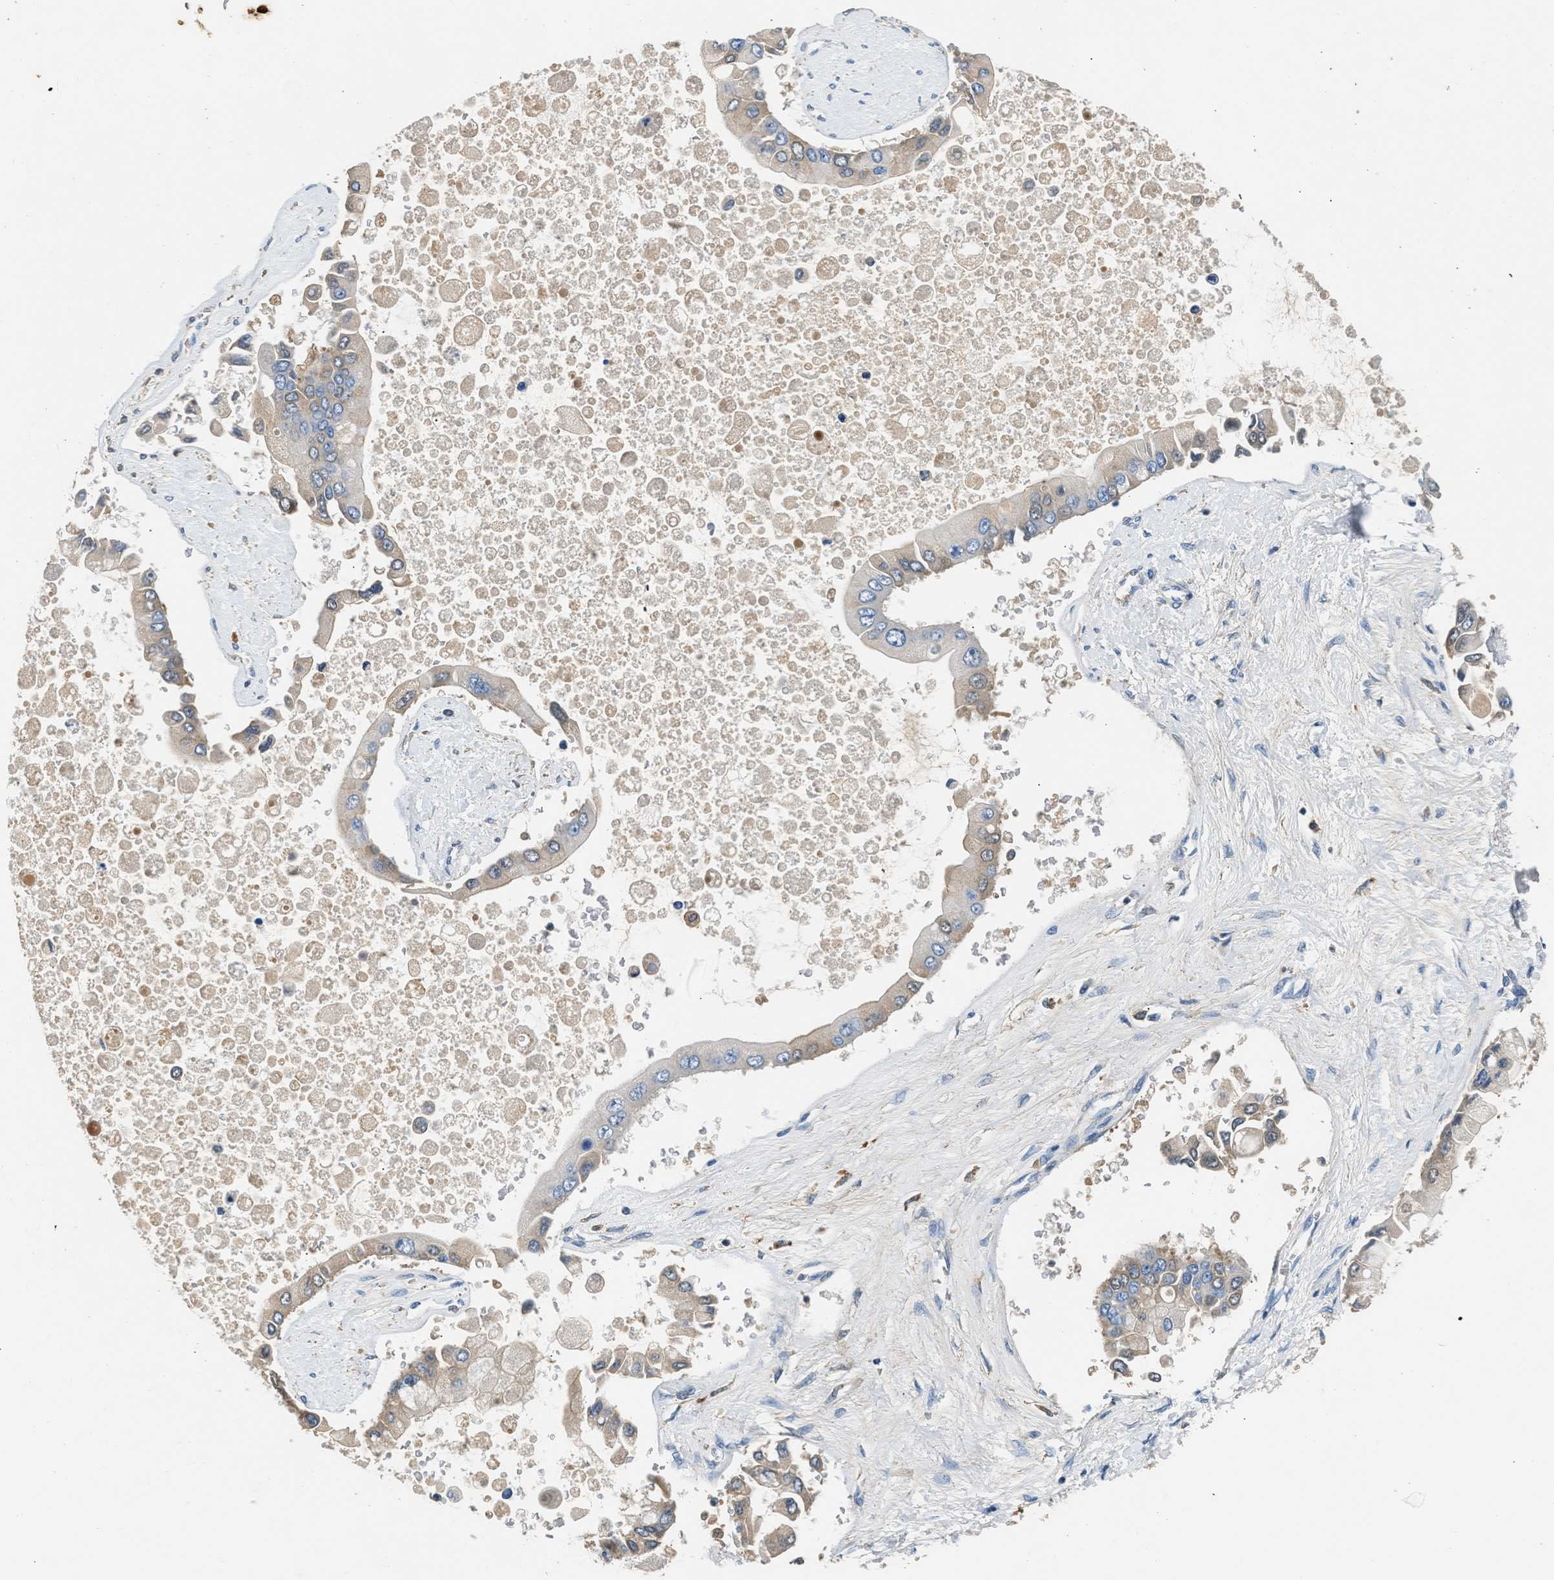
{"staining": {"intensity": "weak", "quantity": "<25%", "location": "cytoplasmic/membranous"}, "tissue": "liver cancer", "cell_type": "Tumor cells", "image_type": "cancer", "snomed": [{"axis": "morphology", "description": "Cholangiocarcinoma"}, {"axis": "topography", "description": "Liver"}], "caption": "Tumor cells show no significant protein staining in cholangiocarcinoma (liver). (Stains: DAB immunohistochemistry with hematoxylin counter stain, Microscopy: brightfield microscopy at high magnification).", "gene": "RWDD2B", "patient": {"sex": "male", "age": 50}}